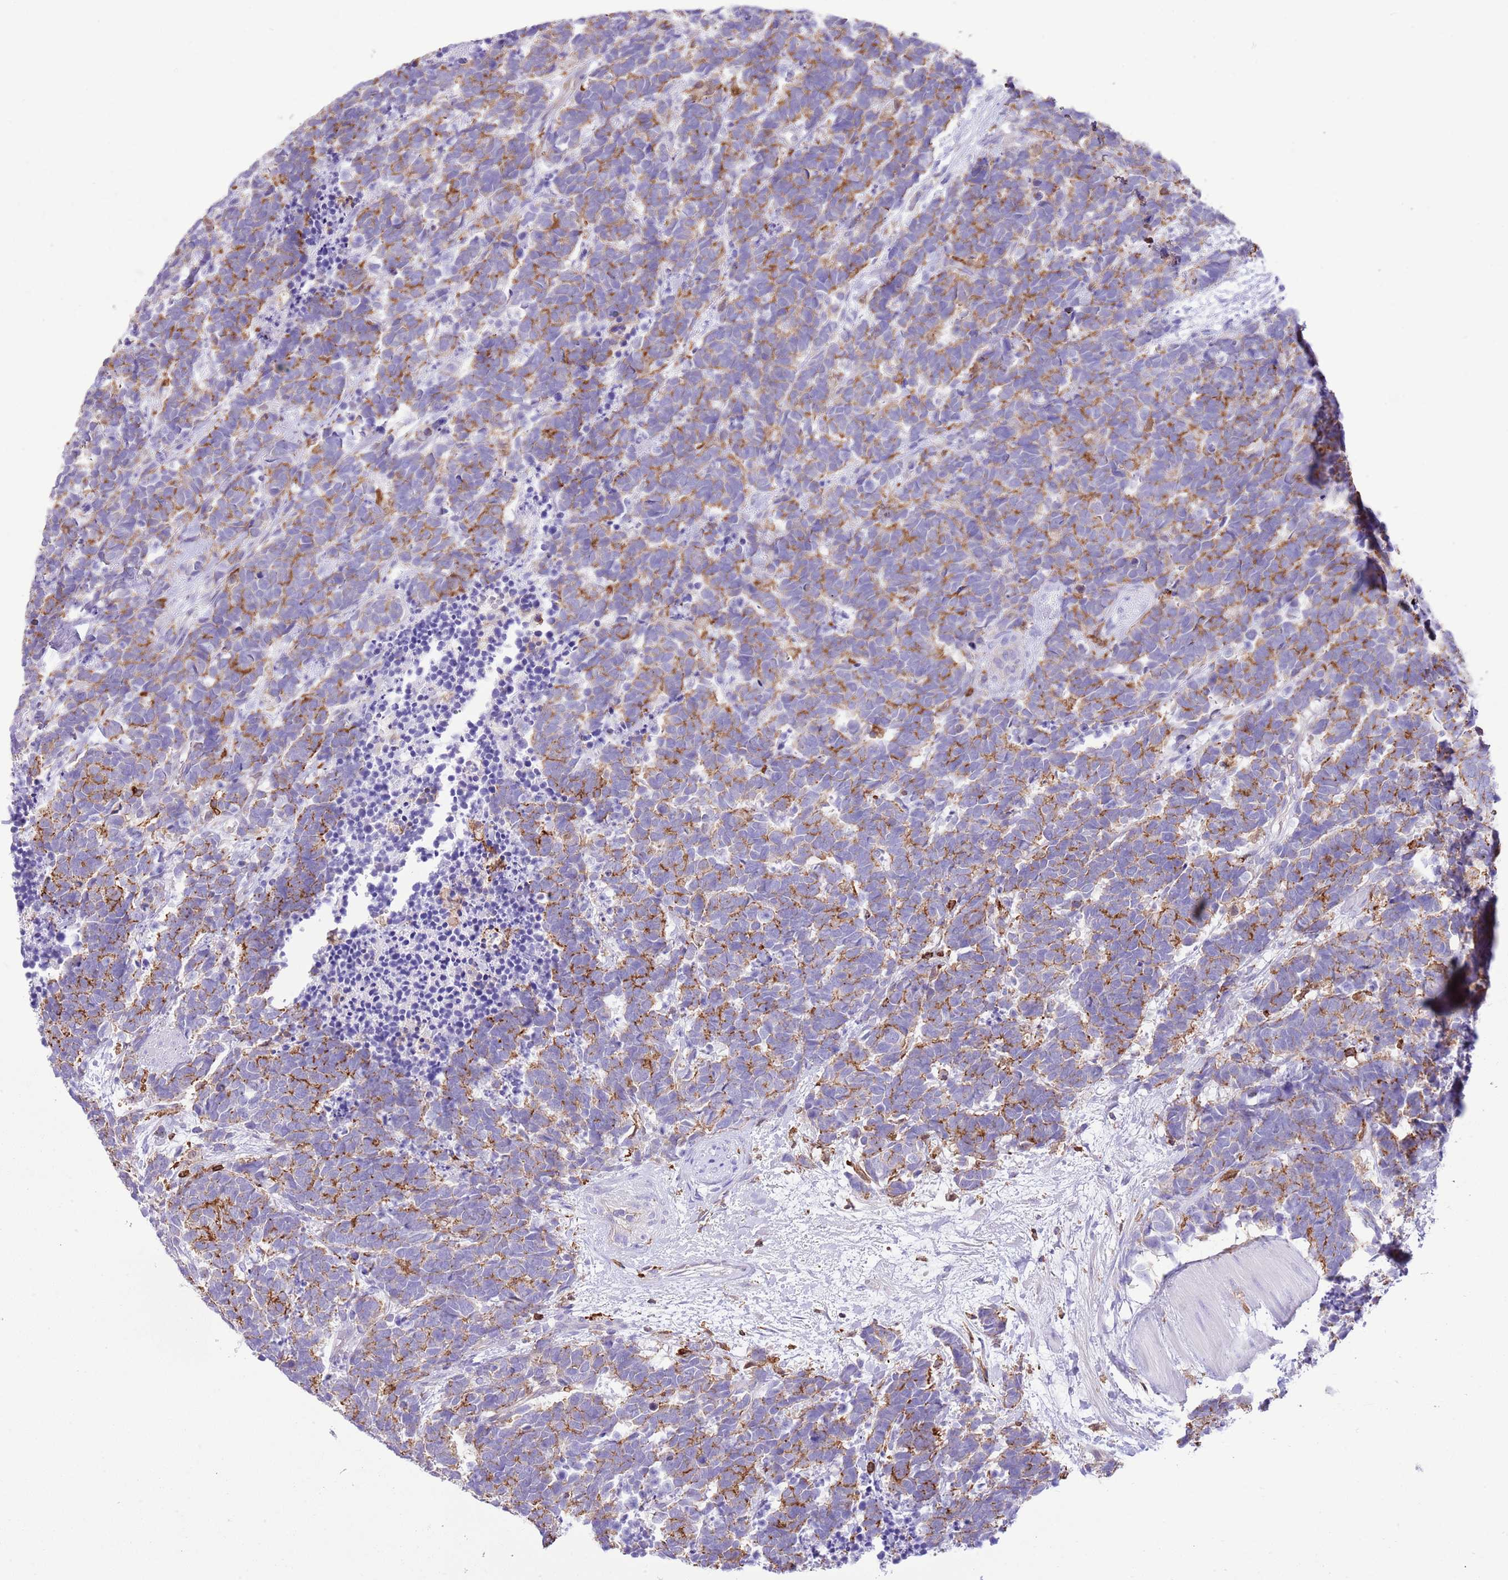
{"staining": {"intensity": "moderate", "quantity": "25%-75%", "location": "cytoplasmic/membranous"}, "tissue": "carcinoid", "cell_type": "Tumor cells", "image_type": "cancer", "snomed": [{"axis": "morphology", "description": "Carcinoma, NOS"}, {"axis": "morphology", "description": "Carcinoid, malignant, NOS"}, {"axis": "topography", "description": "Prostate"}], "caption": "IHC staining of malignant carcinoid, which shows medium levels of moderate cytoplasmic/membranous staining in about 25%-75% of tumor cells indicating moderate cytoplasmic/membranous protein positivity. The staining was performed using DAB (3,3'-diaminobenzidine) (brown) for protein detection and nuclei were counterstained in hematoxylin (blue).", "gene": "EFHD2", "patient": {"sex": "male", "age": 57}}